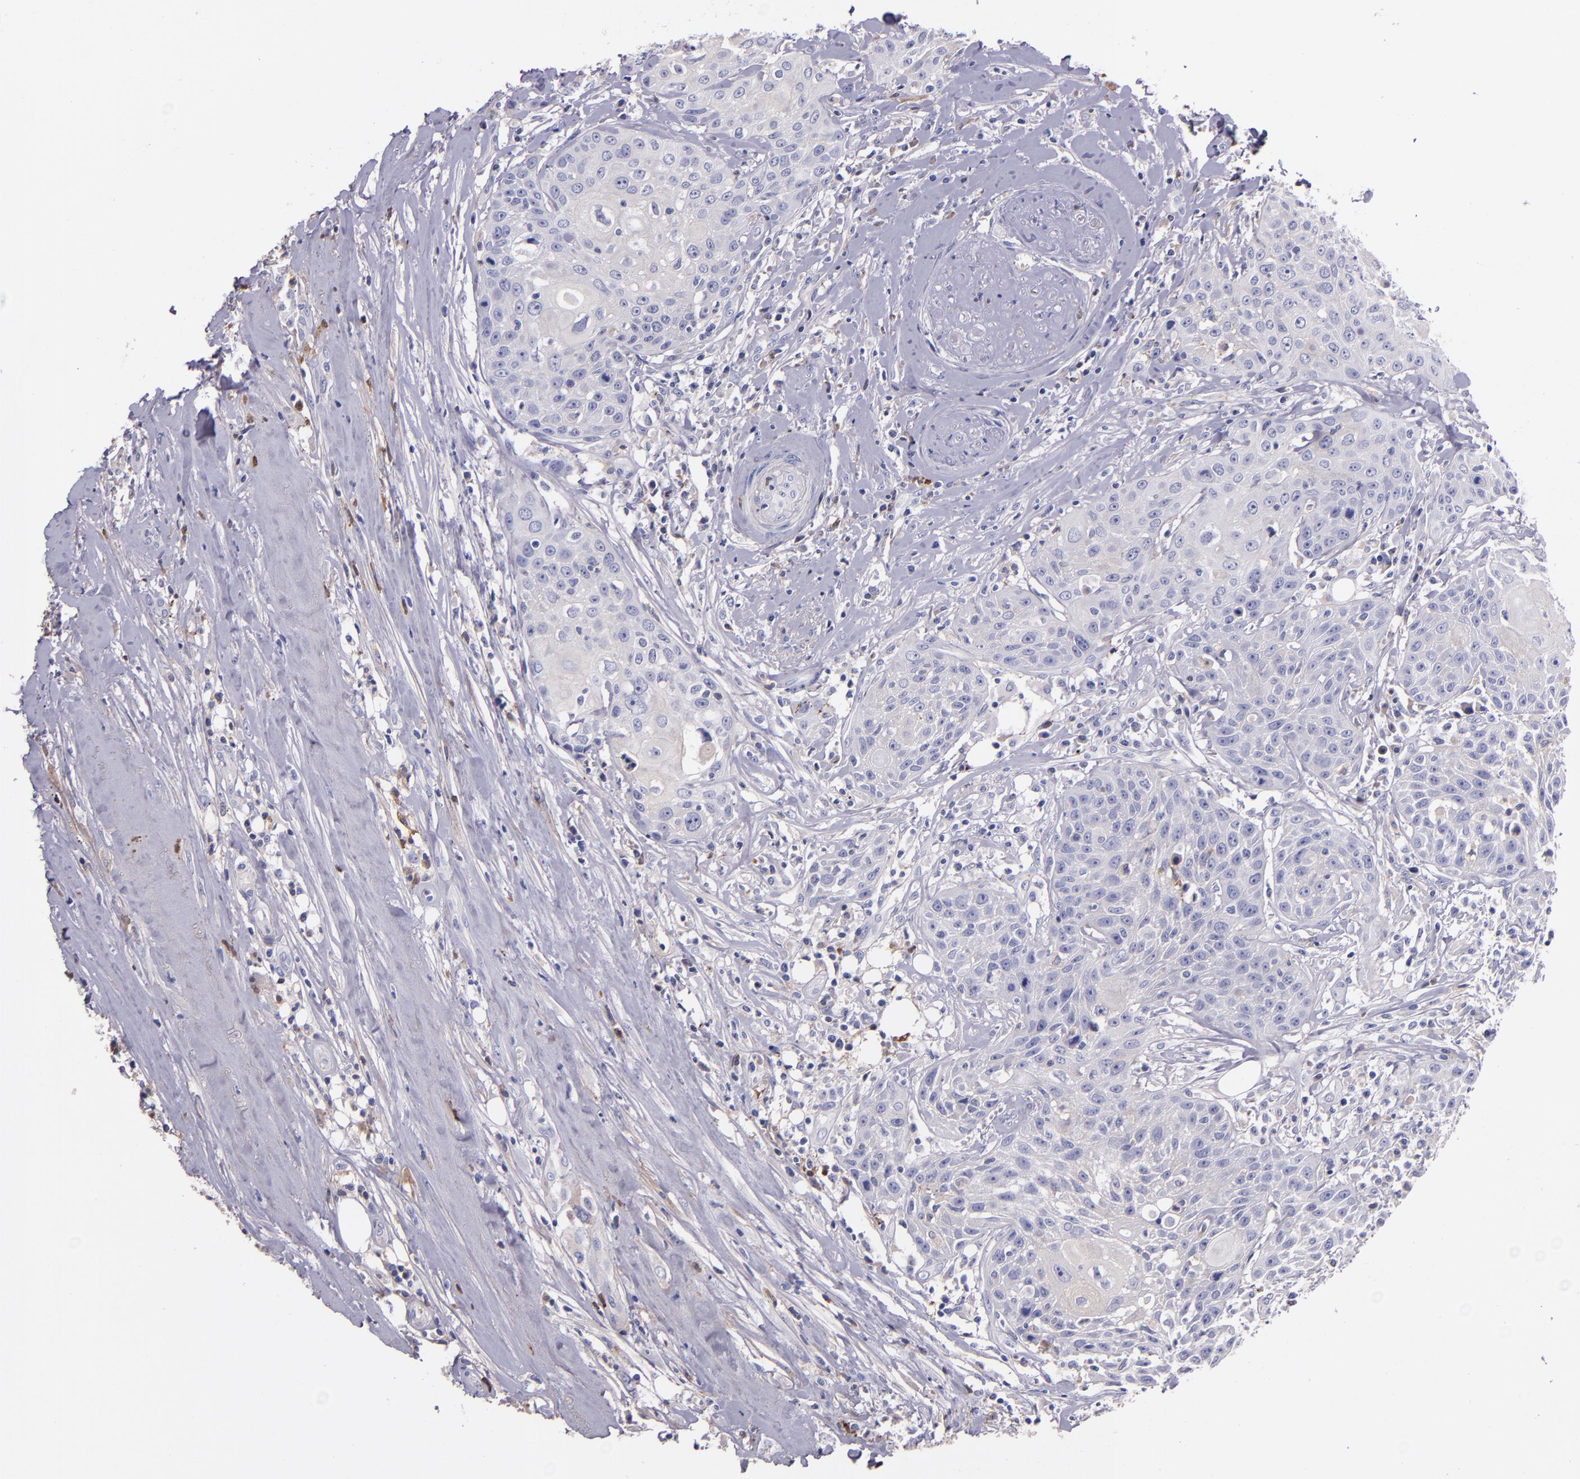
{"staining": {"intensity": "weak", "quantity": "<25%", "location": "cytoplasmic/membranous"}, "tissue": "head and neck cancer", "cell_type": "Tumor cells", "image_type": "cancer", "snomed": [{"axis": "morphology", "description": "Squamous cell carcinoma, NOS"}, {"axis": "topography", "description": "Oral tissue"}, {"axis": "topography", "description": "Head-Neck"}], "caption": "A high-resolution image shows immunohistochemistry staining of head and neck cancer, which displays no significant expression in tumor cells.", "gene": "KNG1", "patient": {"sex": "female", "age": 82}}